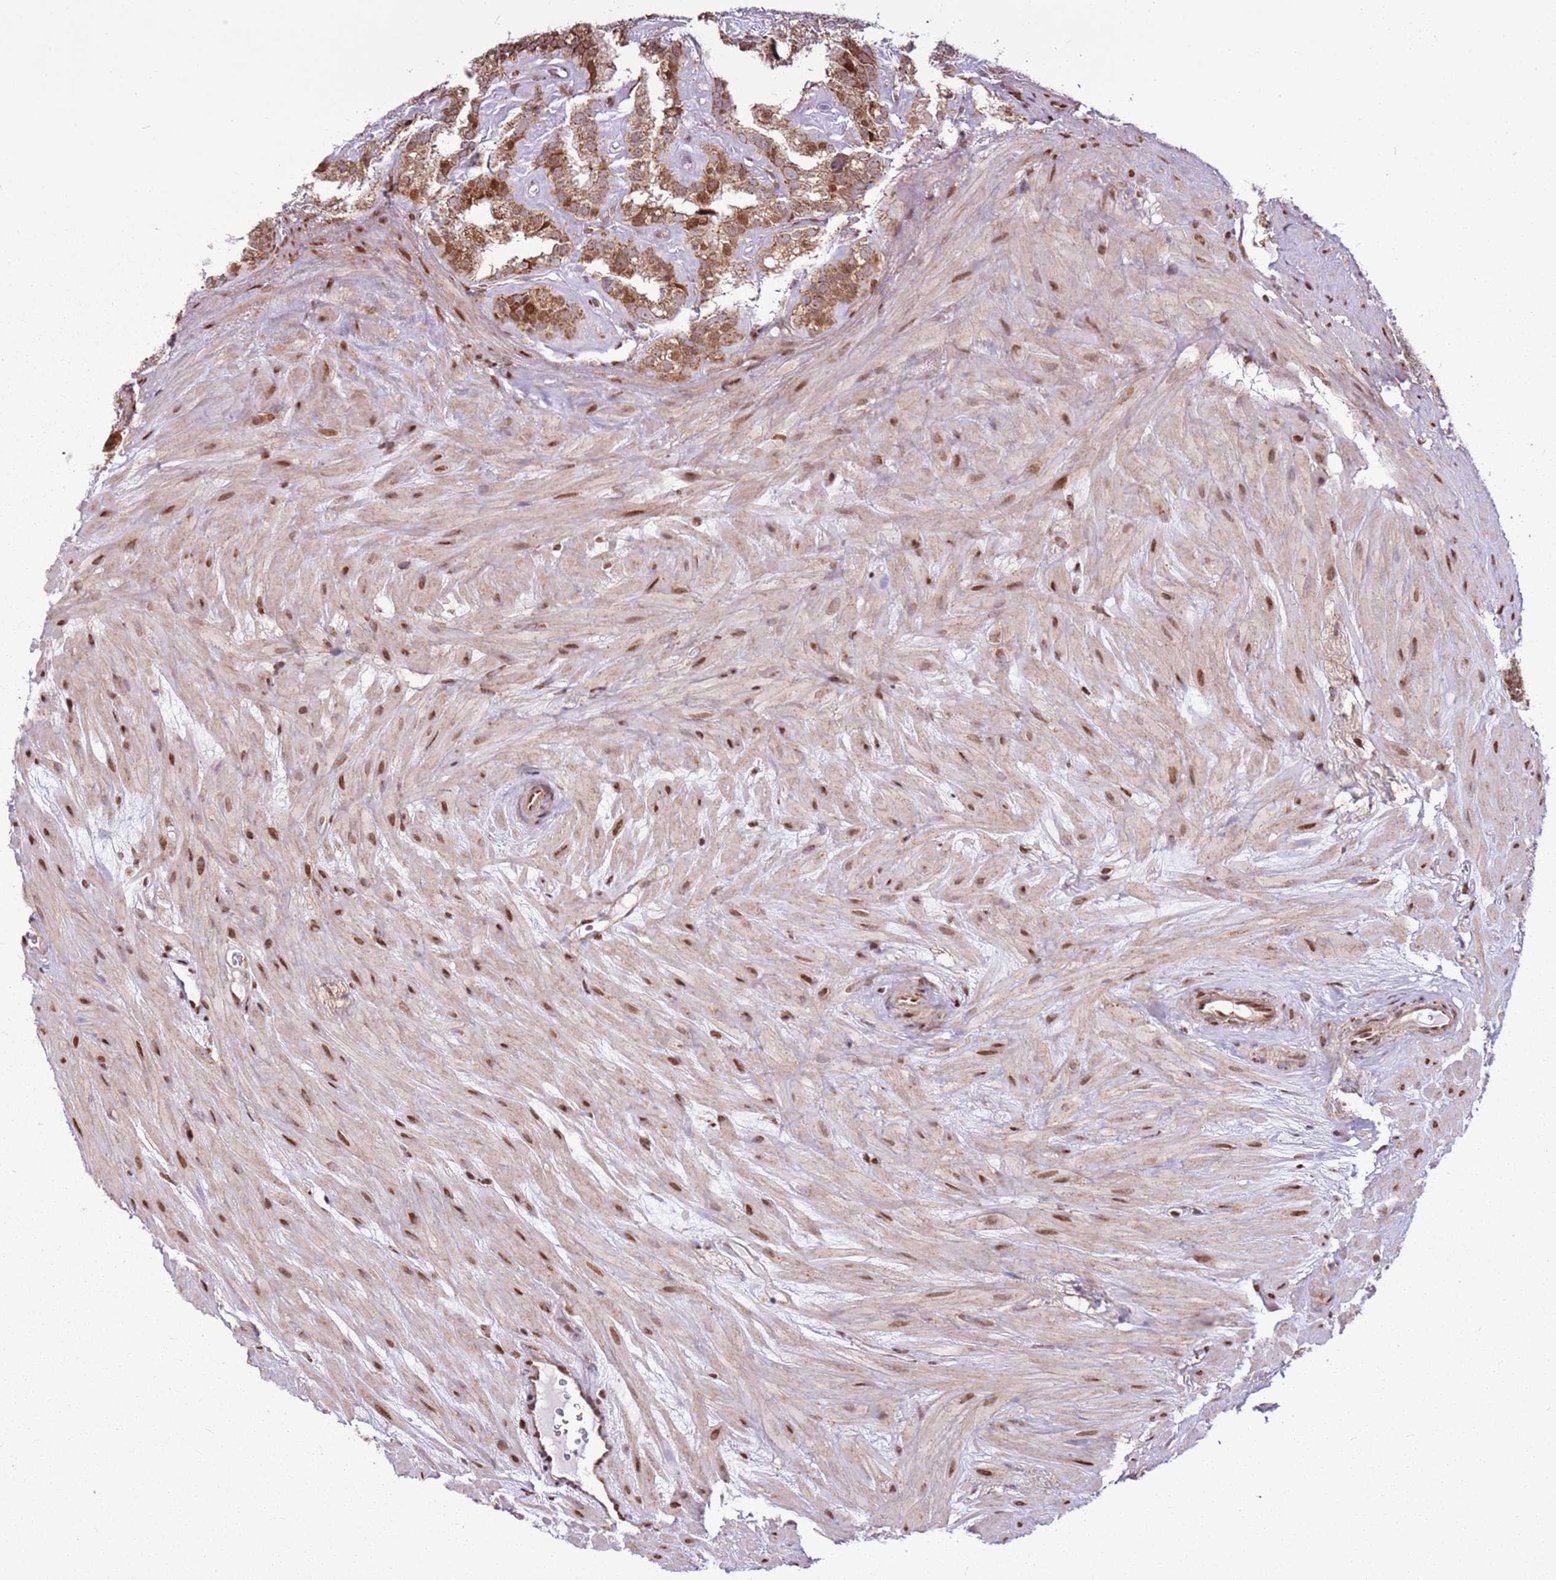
{"staining": {"intensity": "moderate", "quantity": ">75%", "location": "cytoplasmic/membranous,nuclear"}, "tissue": "seminal vesicle", "cell_type": "Glandular cells", "image_type": "normal", "snomed": [{"axis": "morphology", "description": "Normal tissue, NOS"}, {"axis": "topography", "description": "Prostate"}, {"axis": "topography", "description": "Seminal veicle"}], "caption": "This is a micrograph of immunohistochemistry staining of benign seminal vesicle, which shows moderate positivity in the cytoplasmic/membranous,nuclear of glandular cells.", "gene": "PCTP", "patient": {"sex": "male", "age": 59}}